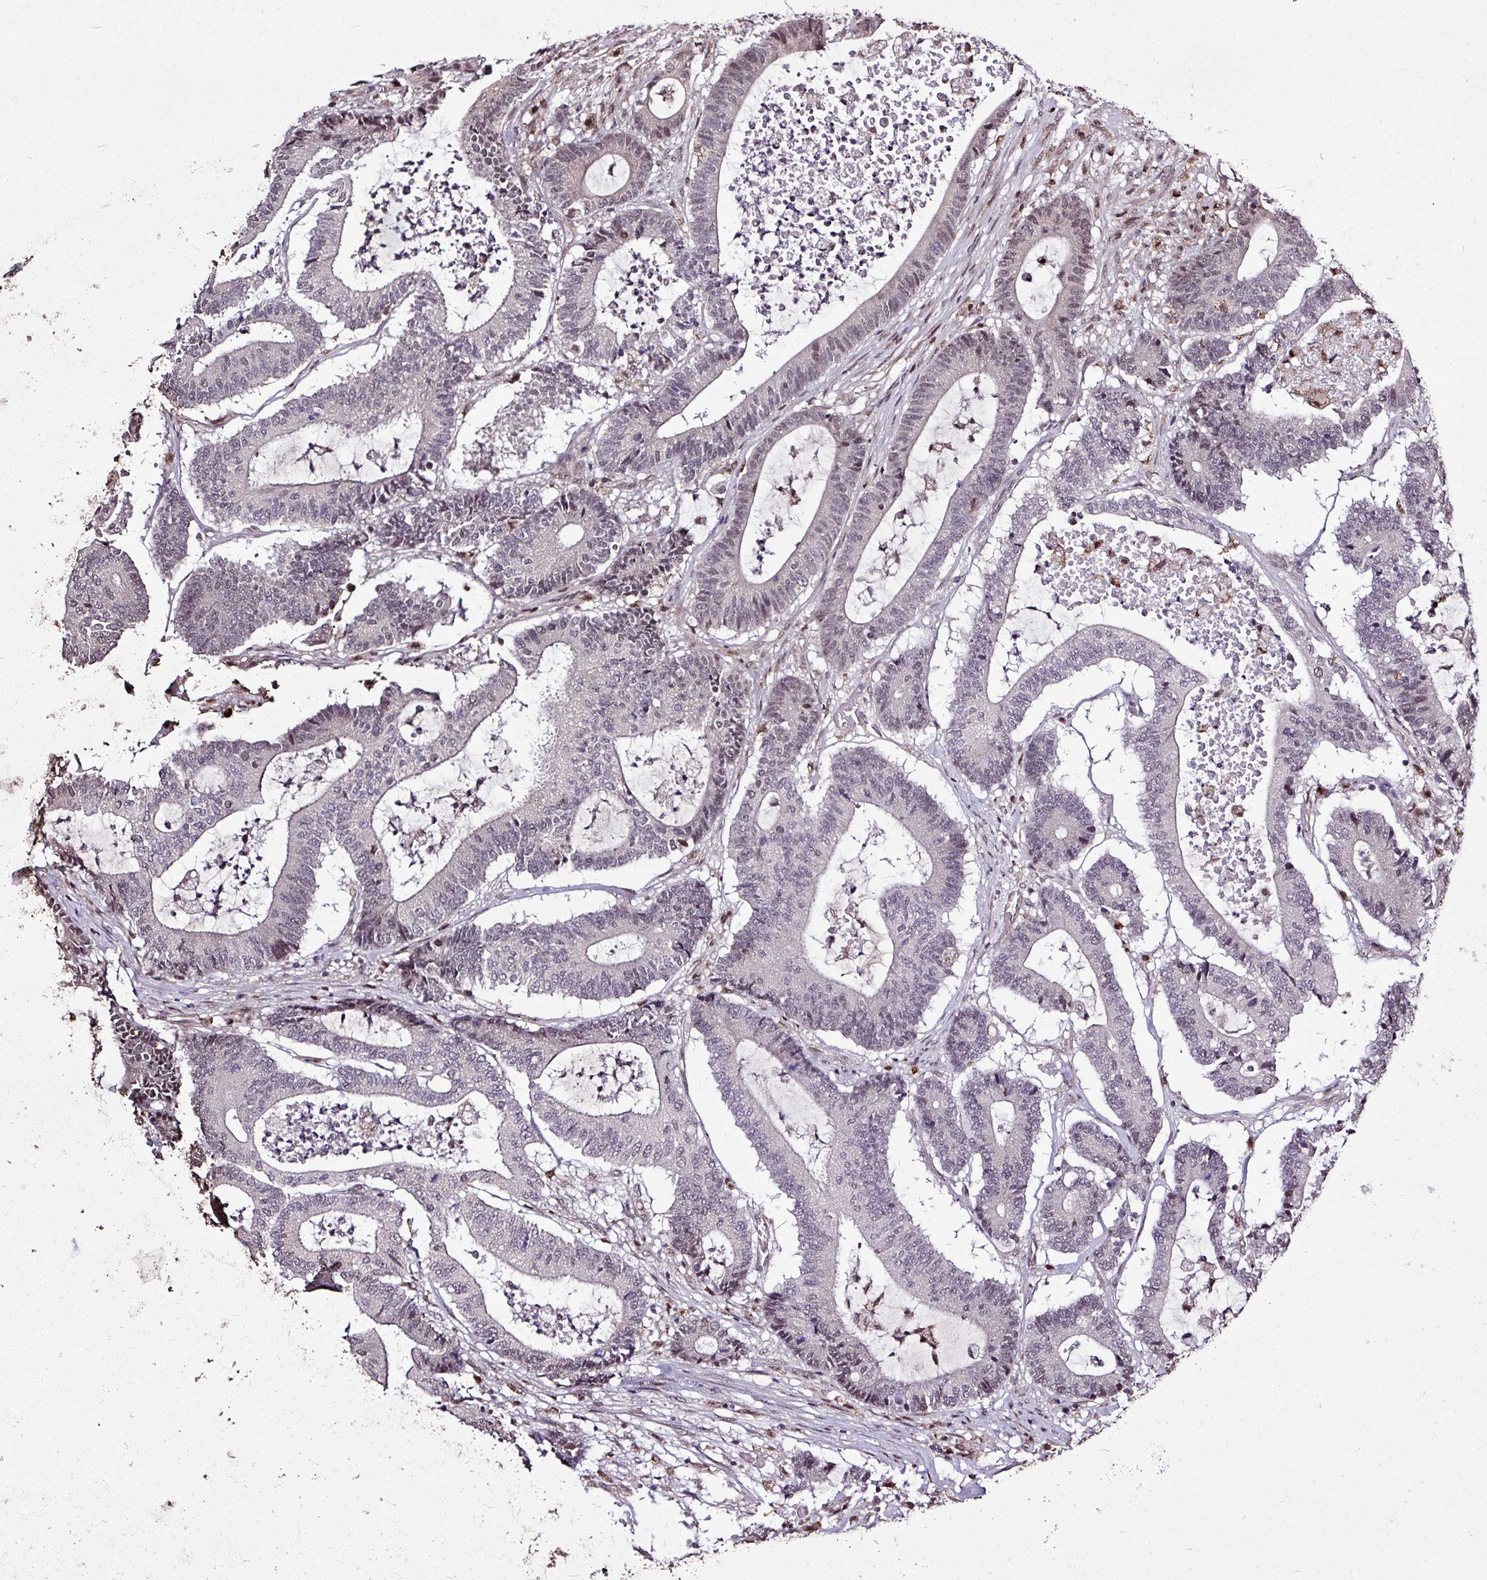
{"staining": {"intensity": "weak", "quantity": "<25%", "location": "nuclear"}, "tissue": "colorectal cancer", "cell_type": "Tumor cells", "image_type": "cancer", "snomed": [{"axis": "morphology", "description": "Adenocarcinoma, NOS"}, {"axis": "topography", "description": "Colon"}], "caption": "A histopathology image of human adenocarcinoma (colorectal) is negative for staining in tumor cells.", "gene": "SKIC2", "patient": {"sex": "female", "age": 84}}